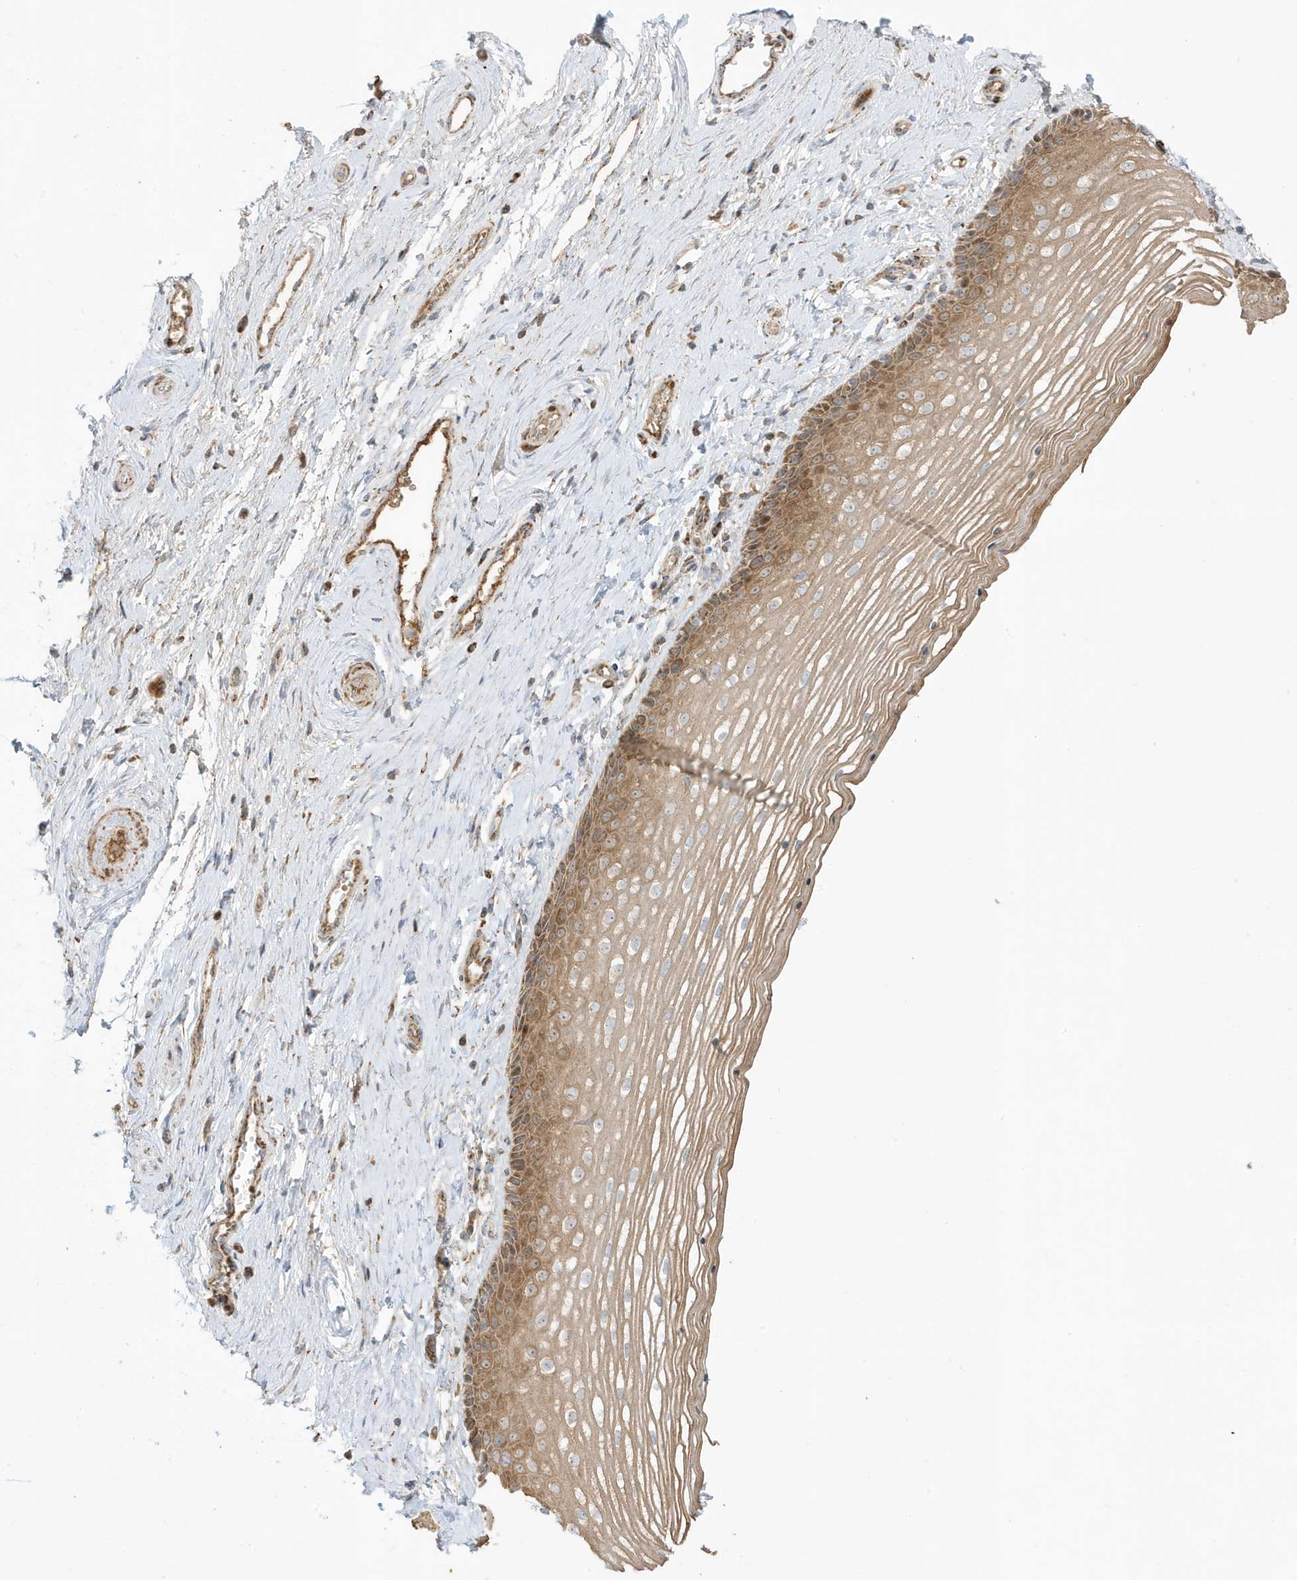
{"staining": {"intensity": "moderate", "quantity": ">75%", "location": "cytoplasmic/membranous"}, "tissue": "vagina", "cell_type": "Squamous epithelial cells", "image_type": "normal", "snomed": [{"axis": "morphology", "description": "Normal tissue, NOS"}, {"axis": "topography", "description": "Vagina"}], "caption": "Protein staining of benign vagina exhibits moderate cytoplasmic/membranous positivity in about >75% of squamous epithelial cells. (DAB (3,3'-diaminobenzidine) IHC with brightfield microscopy, high magnification).", "gene": "IFT57", "patient": {"sex": "female", "age": 46}}